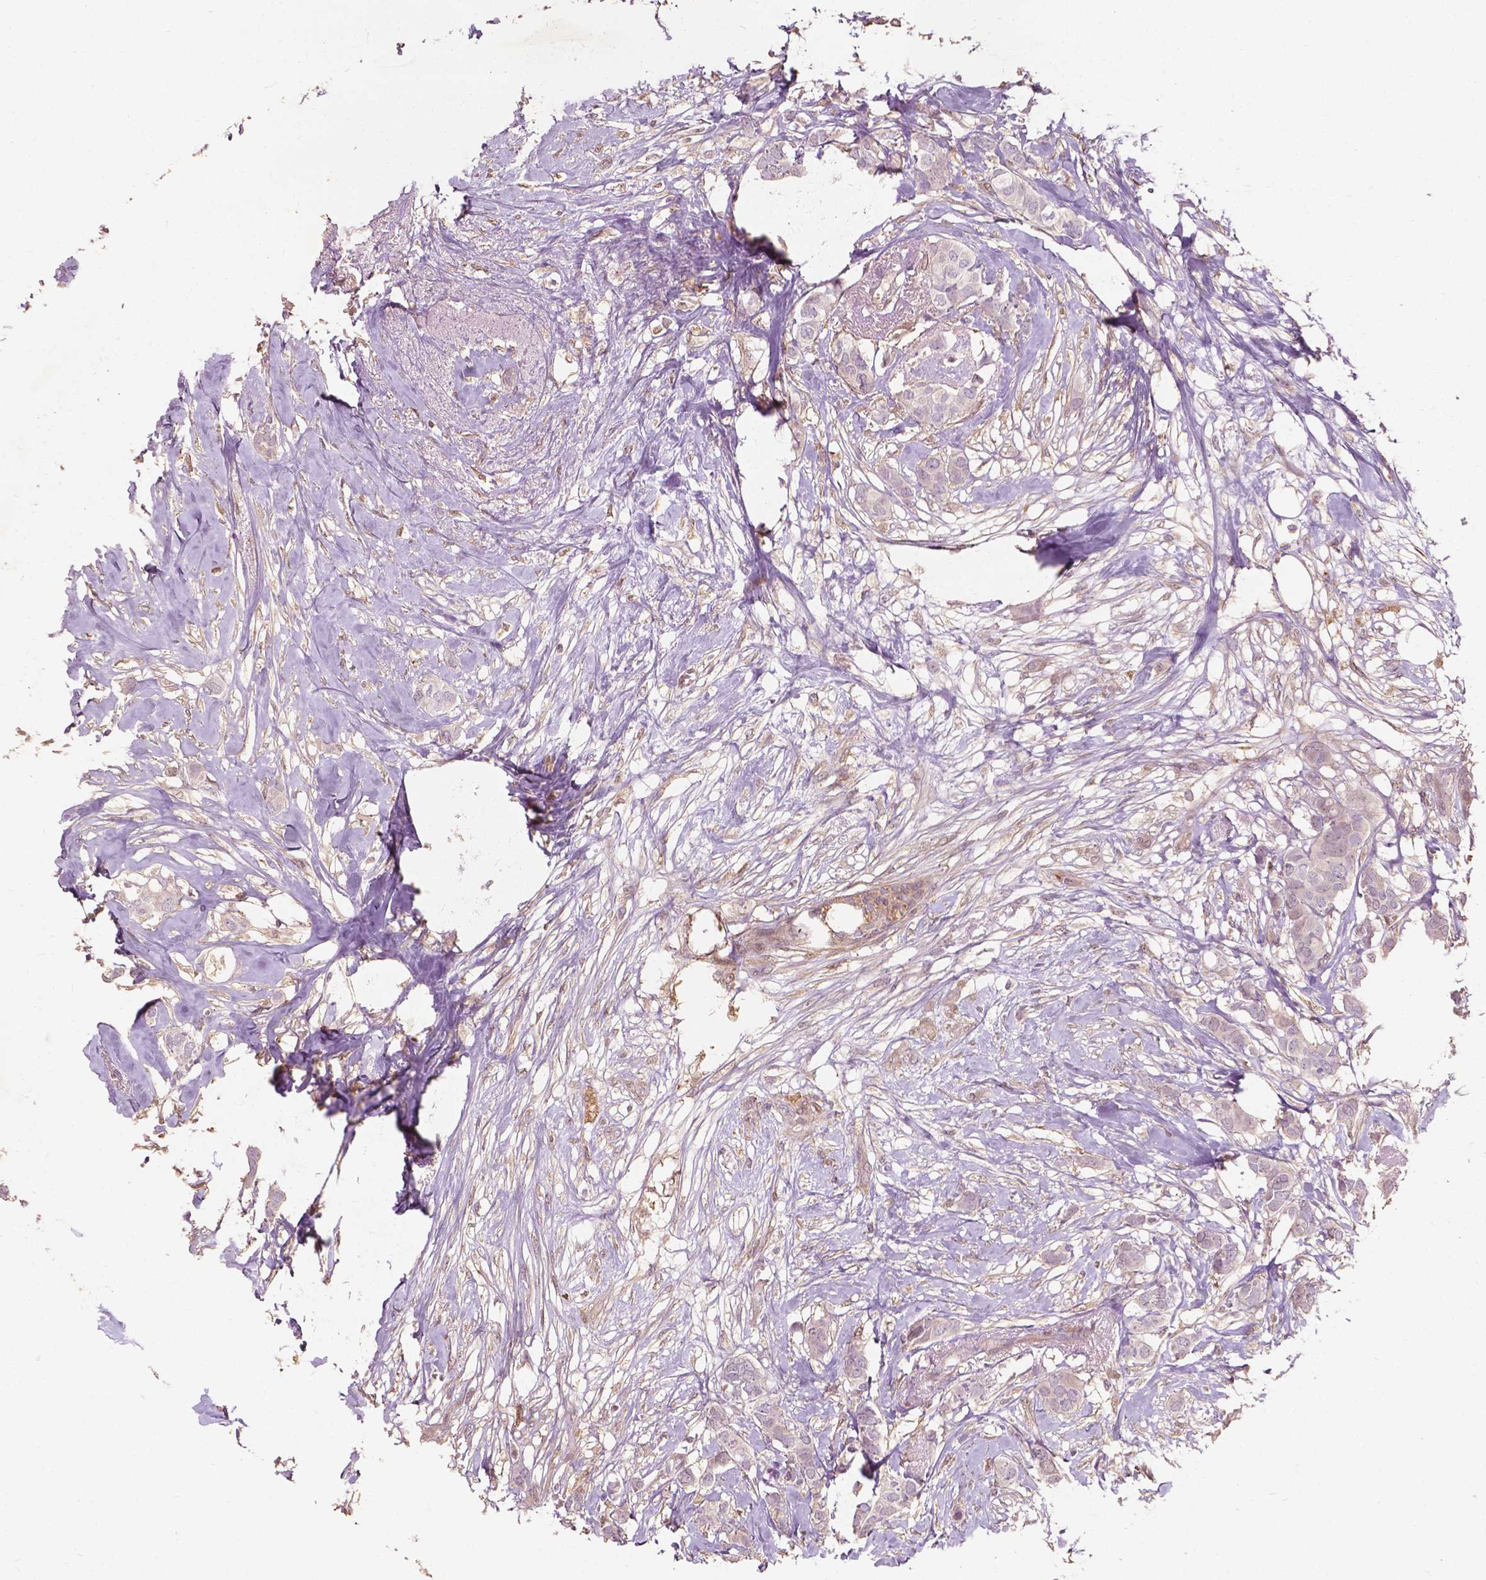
{"staining": {"intensity": "negative", "quantity": "none", "location": "none"}, "tissue": "breast cancer", "cell_type": "Tumor cells", "image_type": "cancer", "snomed": [{"axis": "morphology", "description": "Duct carcinoma"}, {"axis": "topography", "description": "Breast"}], "caption": "This is an immunohistochemistry (IHC) micrograph of invasive ductal carcinoma (breast). There is no positivity in tumor cells.", "gene": "GPR37", "patient": {"sex": "female", "age": 62}}